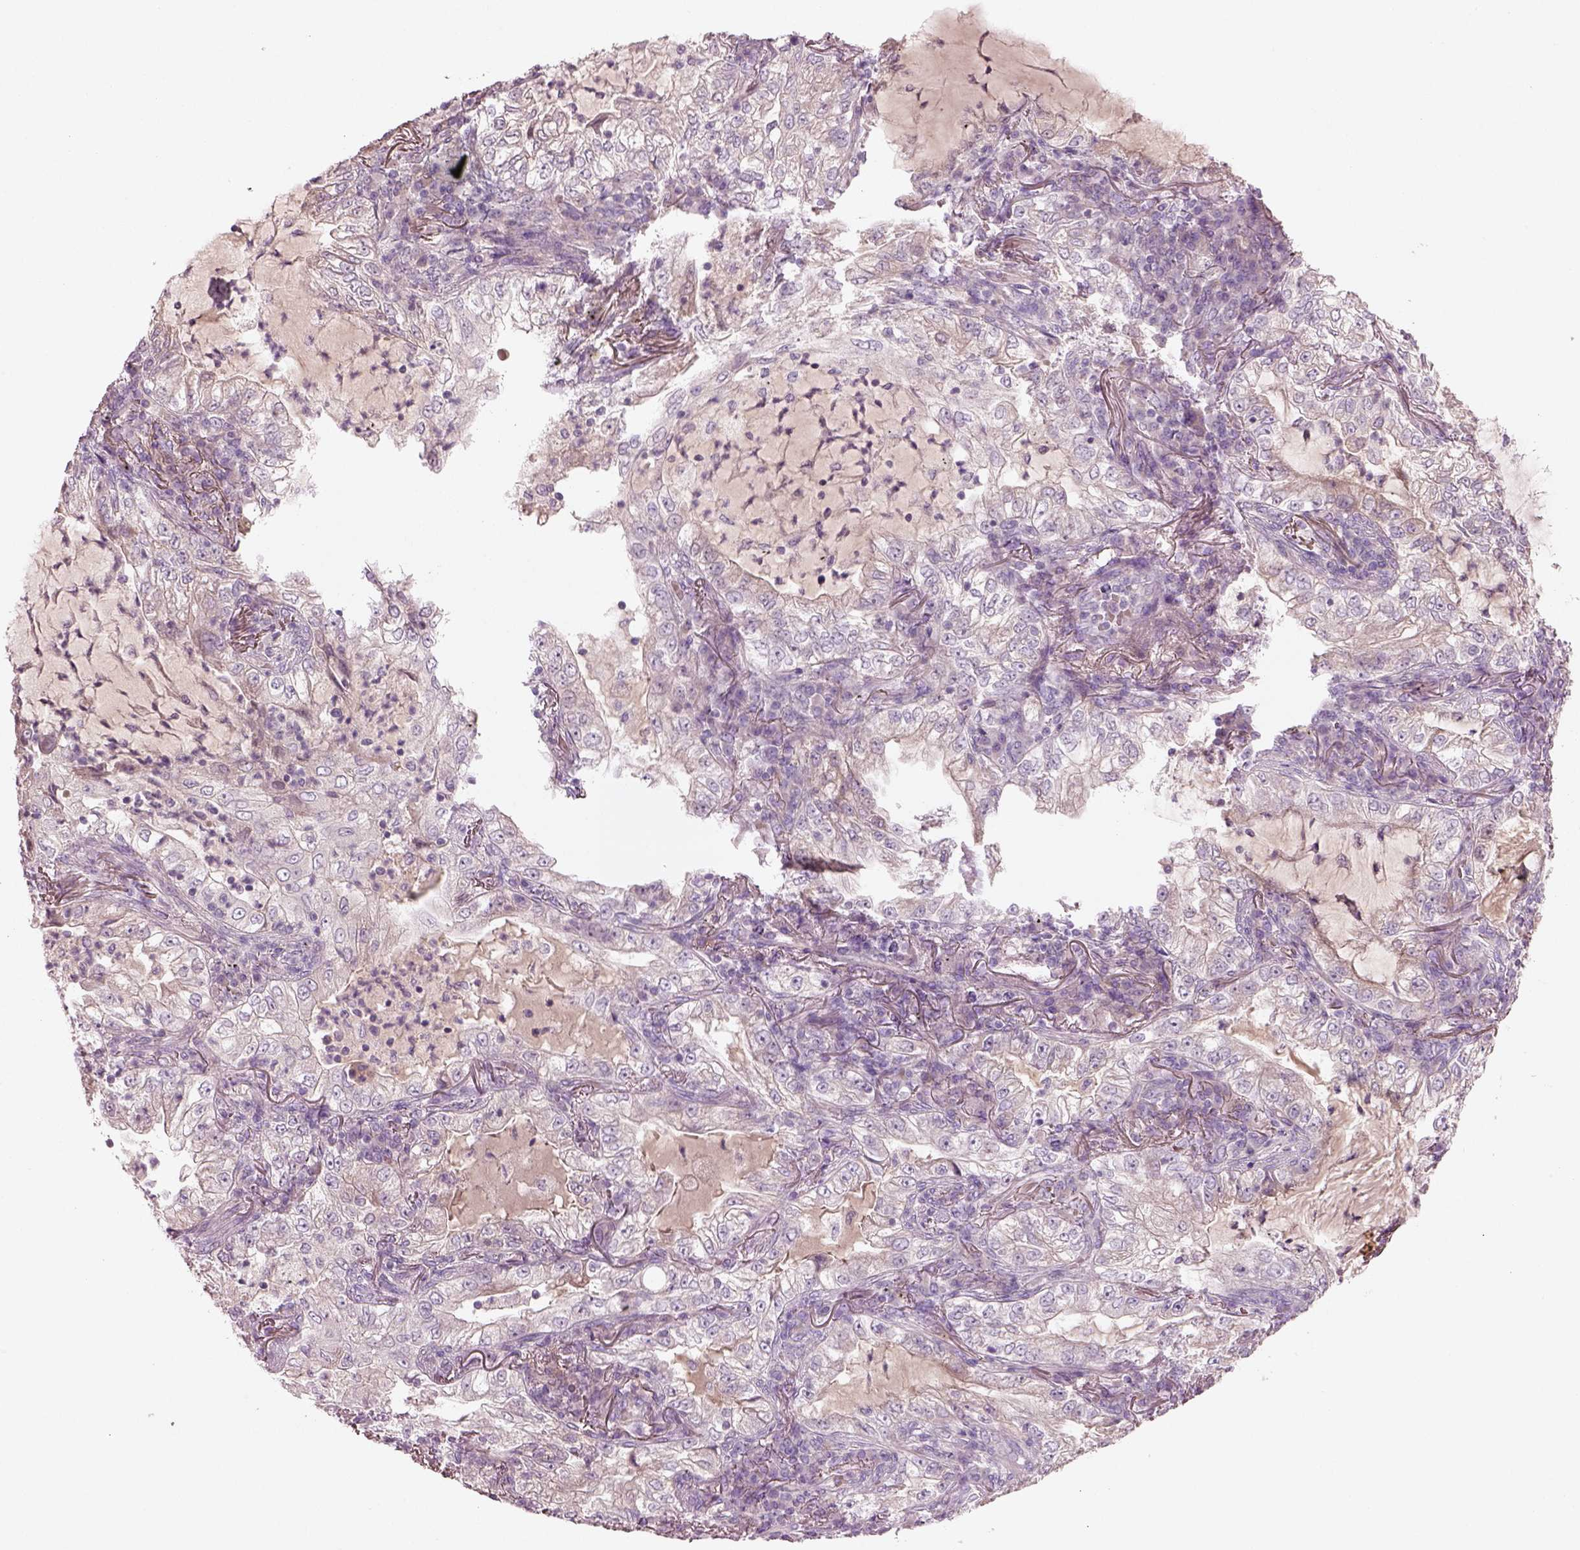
{"staining": {"intensity": "negative", "quantity": "none", "location": "none"}, "tissue": "lung cancer", "cell_type": "Tumor cells", "image_type": "cancer", "snomed": [{"axis": "morphology", "description": "Adenocarcinoma, NOS"}, {"axis": "topography", "description": "Lung"}], "caption": "Histopathology image shows no significant protein expression in tumor cells of lung cancer (adenocarcinoma).", "gene": "DUOXA2", "patient": {"sex": "female", "age": 73}}